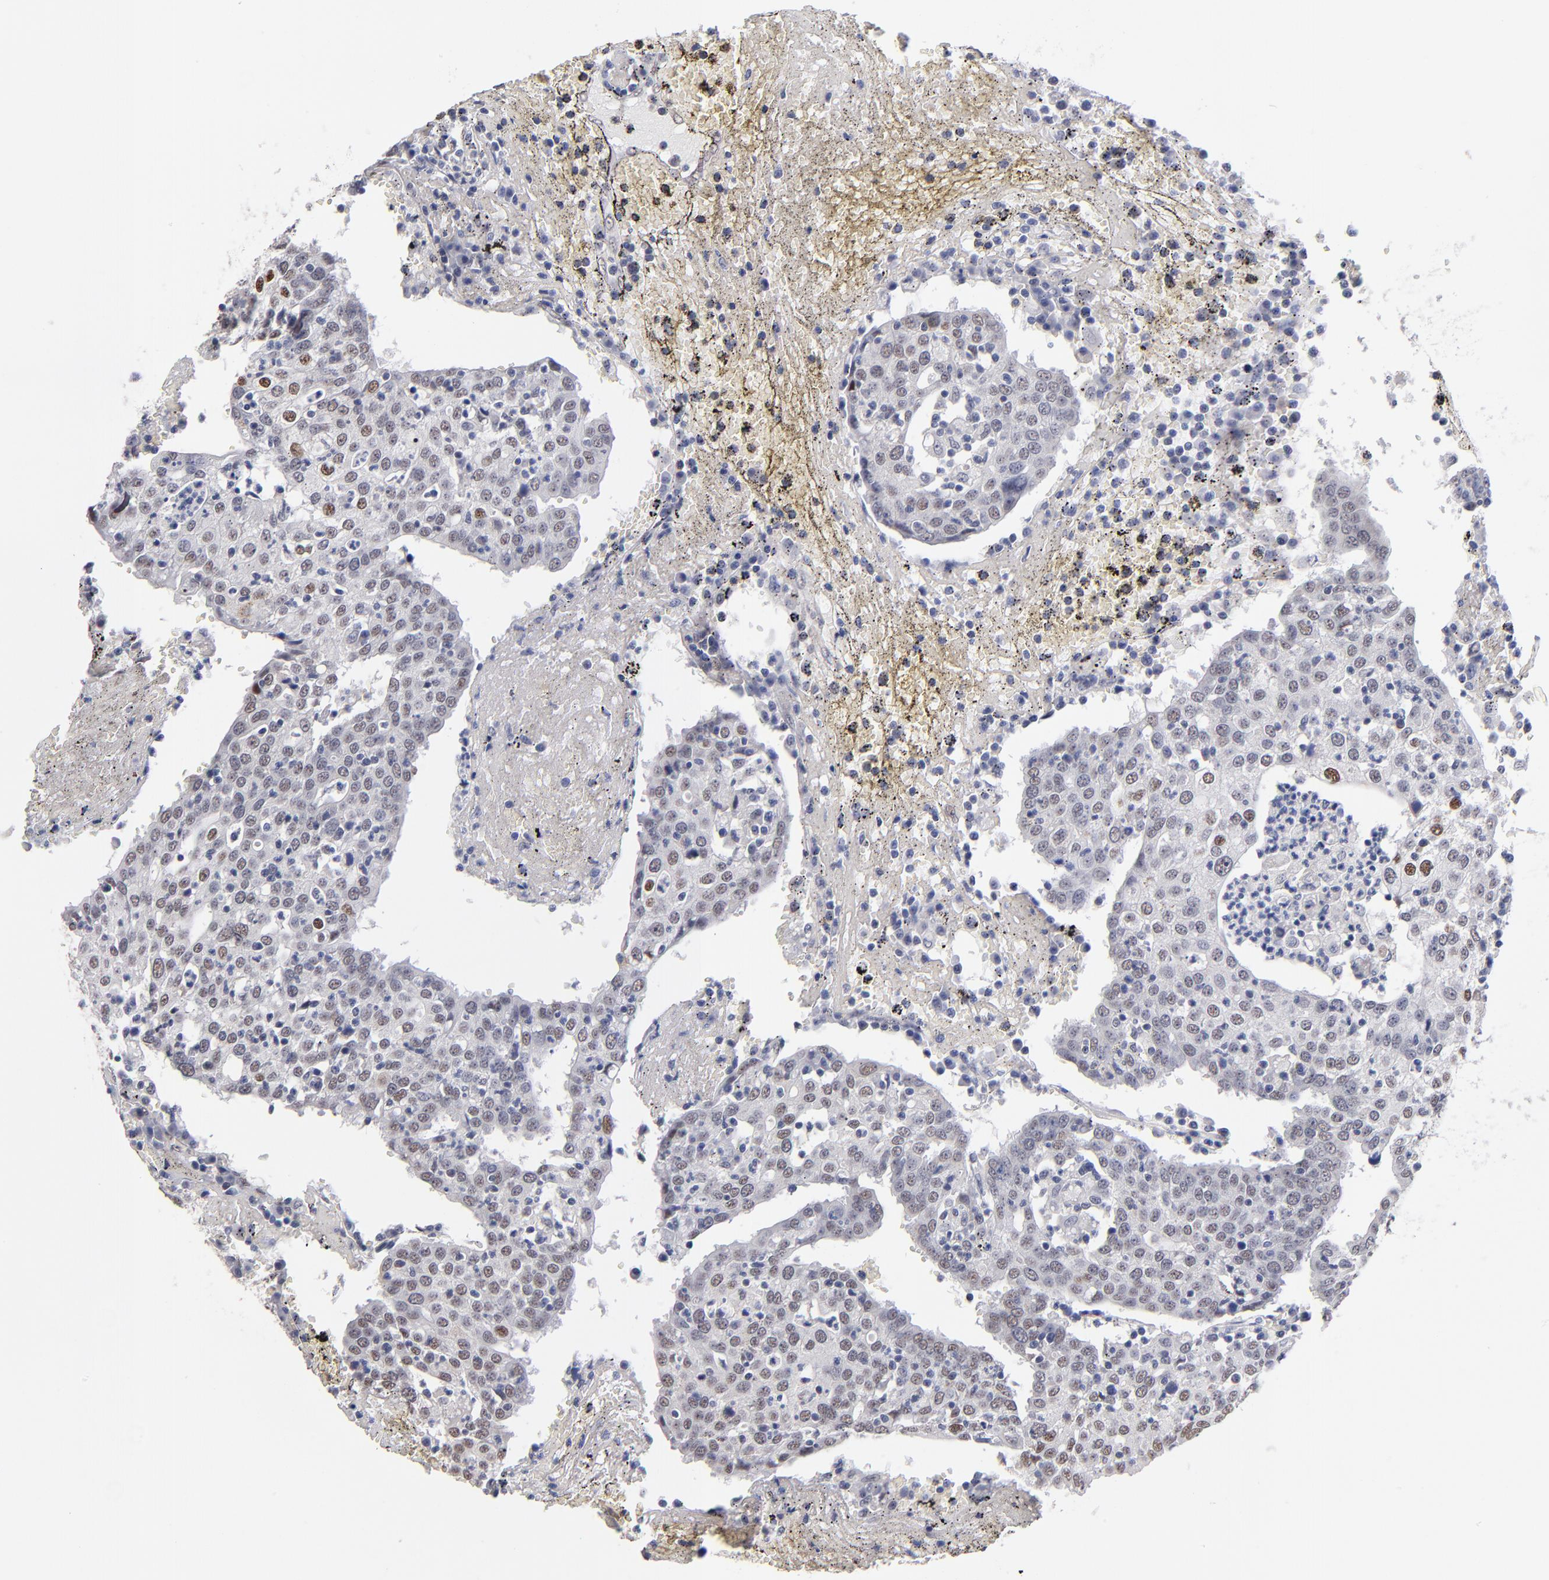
{"staining": {"intensity": "moderate", "quantity": "25%-75%", "location": "nuclear"}, "tissue": "head and neck cancer", "cell_type": "Tumor cells", "image_type": "cancer", "snomed": [{"axis": "morphology", "description": "Adenocarcinoma, NOS"}, {"axis": "topography", "description": "Salivary gland"}, {"axis": "topography", "description": "Head-Neck"}], "caption": "Immunohistochemistry (IHC) of head and neck adenocarcinoma displays medium levels of moderate nuclear expression in about 25%-75% of tumor cells.", "gene": "MN1", "patient": {"sex": "female", "age": 65}}